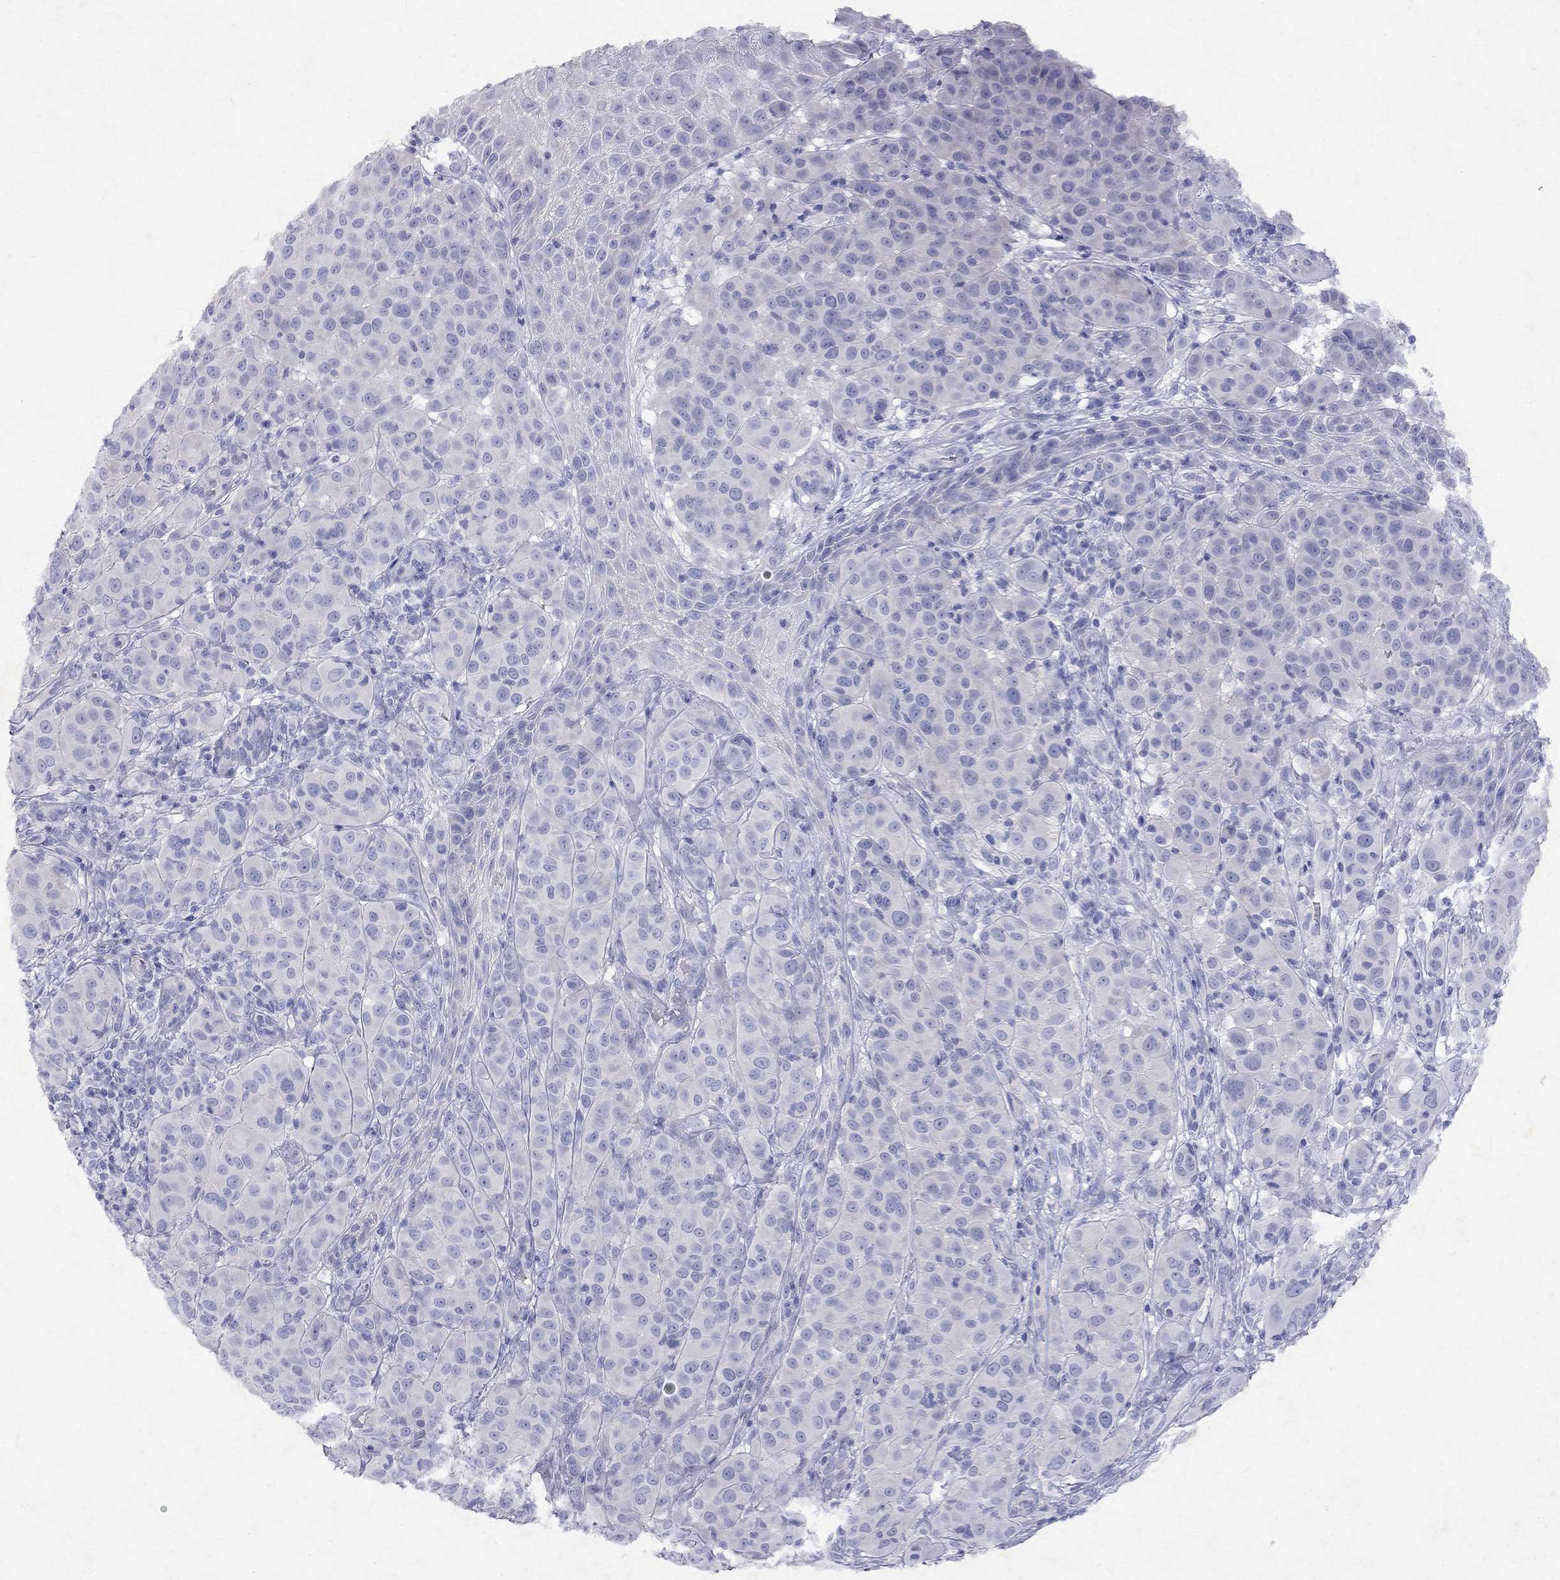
{"staining": {"intensity": "negative", "quantity": "none", "location": "none"}, "tissue": "melanoma", "cell_type": "Tumor cells", "image_type": "cancer", "snomed": [{"axis": "morphology", "description": "Malignant melanoma, NOS"}, {"axis": "topography", "description": "Skin"}], "caption": "The micrograph reveals no staining of tumor cells in malignant melanoma.", "gene": "GNAT3", "patient": {"sex": "female", "age": 87}}